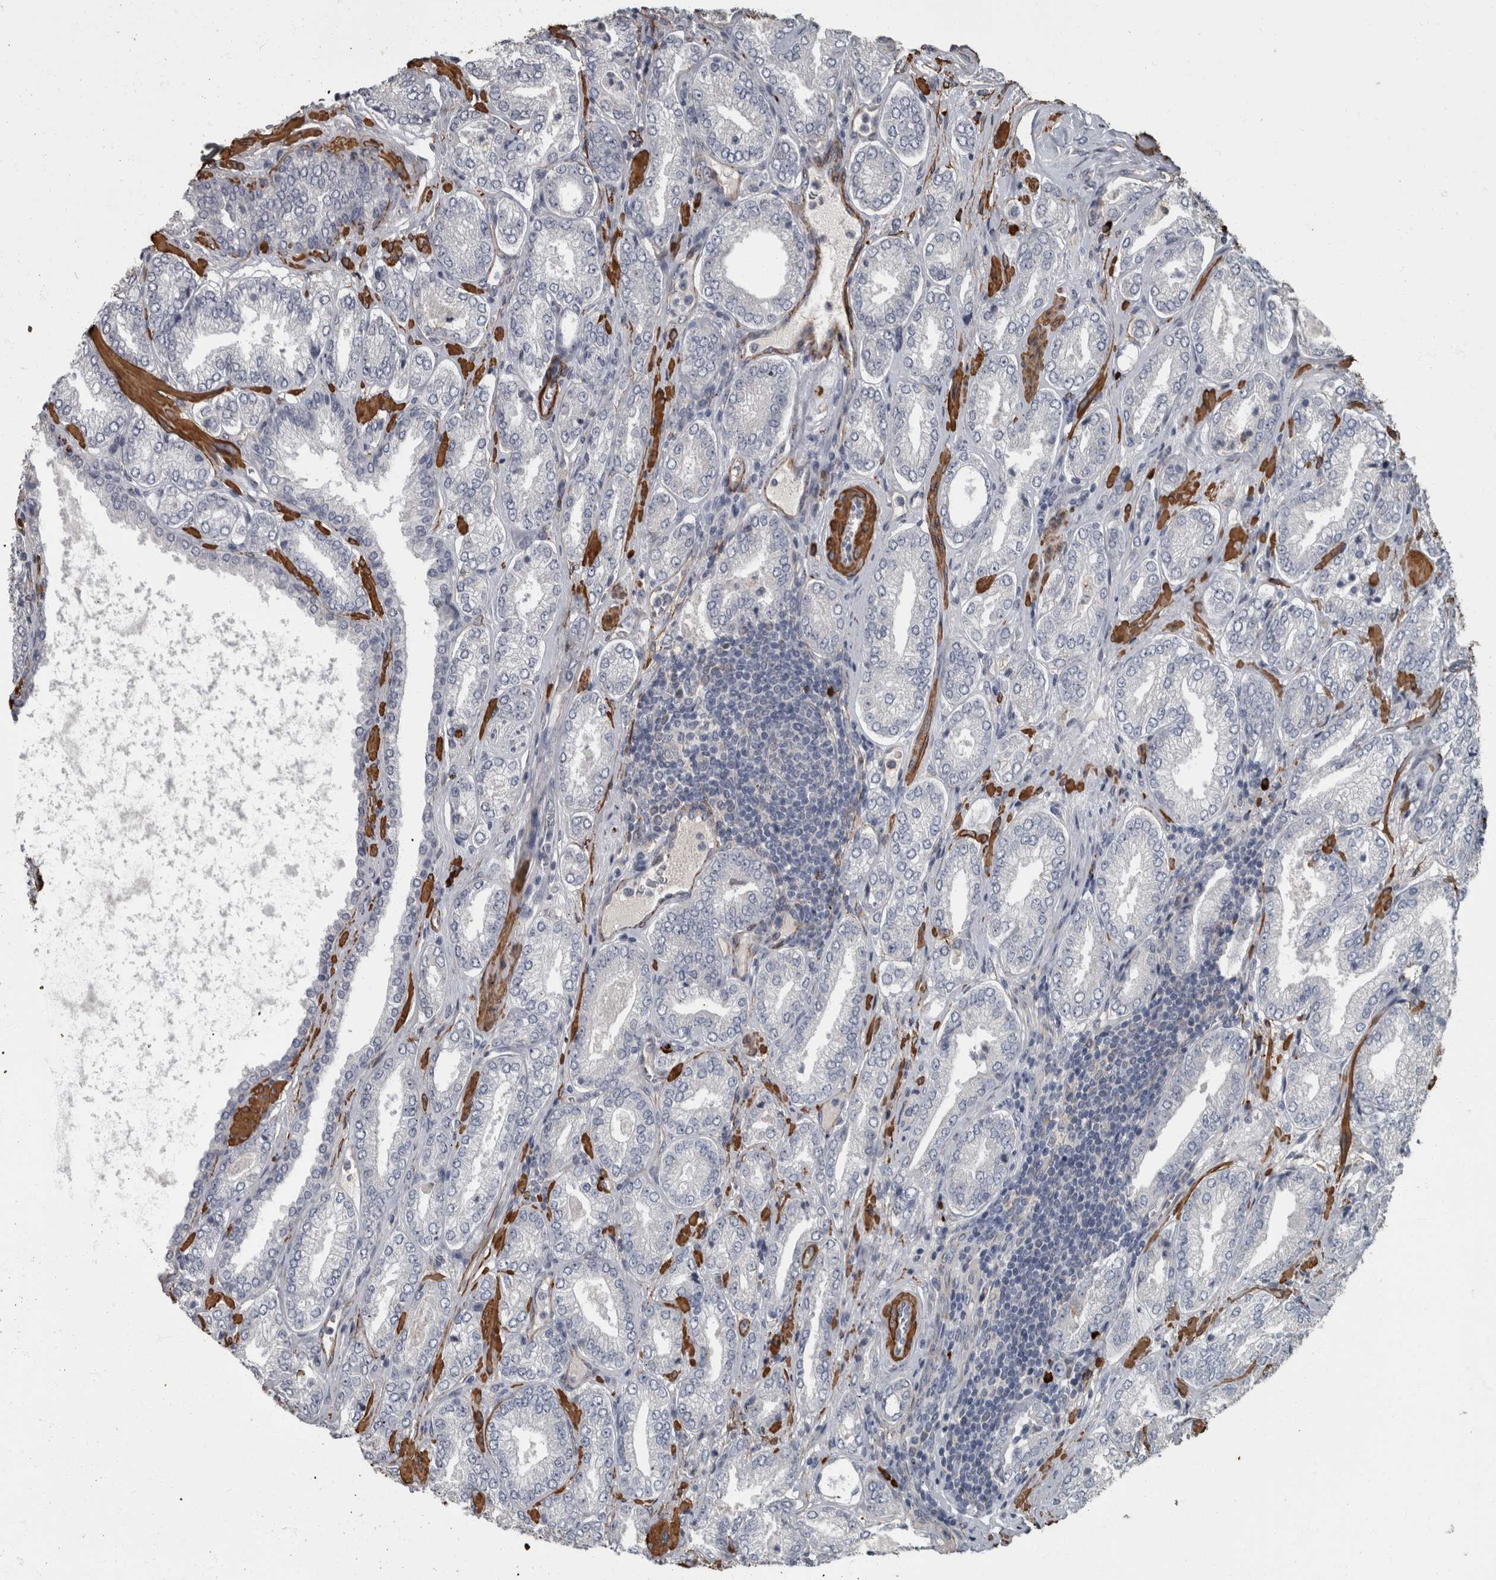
{"staining": {"intensity": "negative", "quantity": "none", "location": "none"}, "tissue": "prostate cancer", "cell_type": "Tumor cells", "image_type": "cancer", "snomed": [{"axis": "morphology", "description": "Adenocarcinoma, Low grade"}, {"axis": "topography", "description": "Prostate"}], "caption": "DAB immunohistochemical staining of human prostate cancer (adenocarcinoma (low-grade)) reveals no significant positivity in tumor cells. (DAB IHC, high magnification).", "gene": "MASTL", "patient": {"sex": "male", "age": 62}}